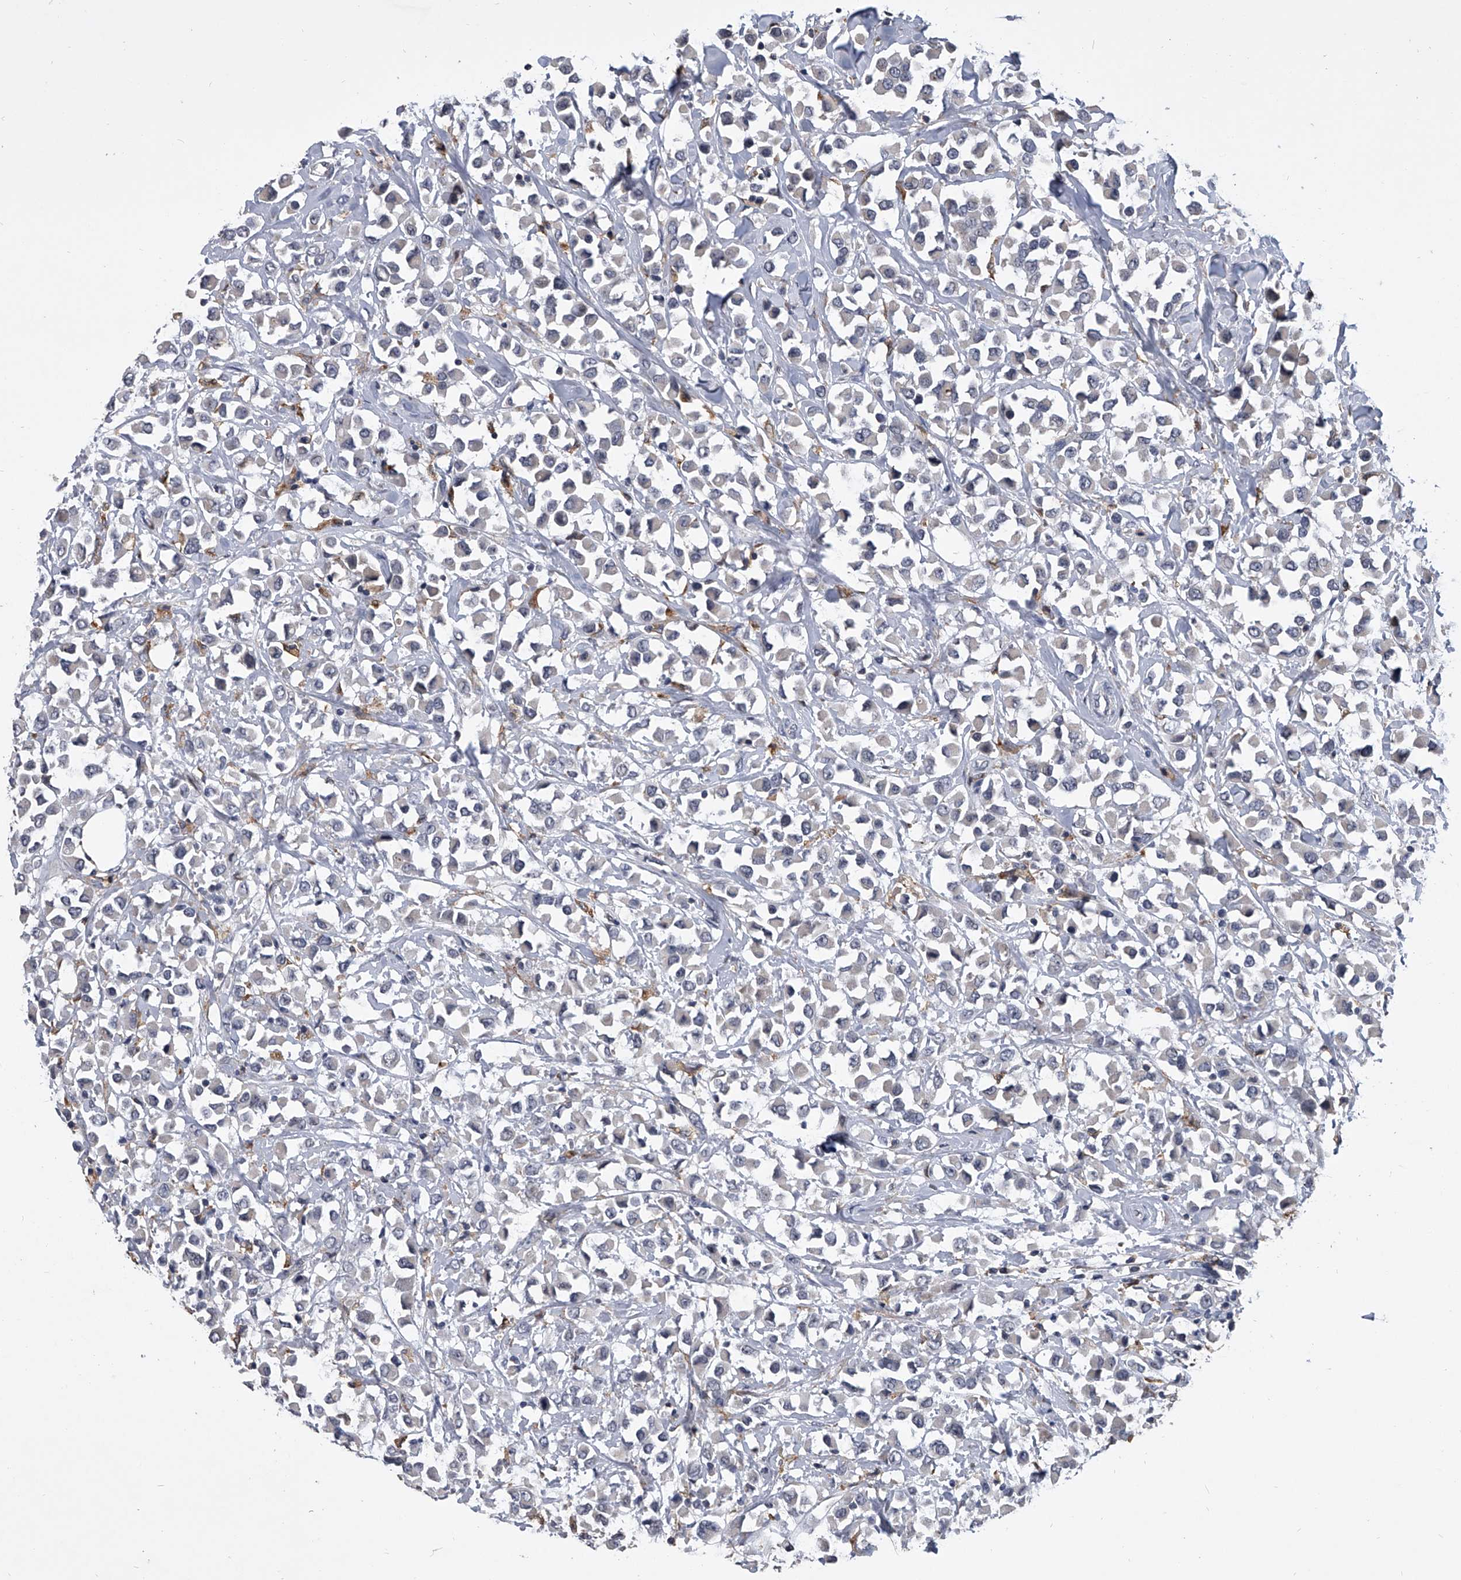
{"staining": {"intensity": "negative", "quantity": "none", "location": "none"}, "tissue": "breast cancer", "cell_type": "Tumor cells", "image_type": "cancer", "snomed": [{"axis": "morphology", "description": "Duct carcinoma"}, {"axis": "topography", "description": "Breast"}], "caption": "Immunohistochemical staining of human breast cancer demonstrates no significant staining in tumor cells.", "gene": "MAP4K3", "patient": {"sex": "female", "age": 61}}